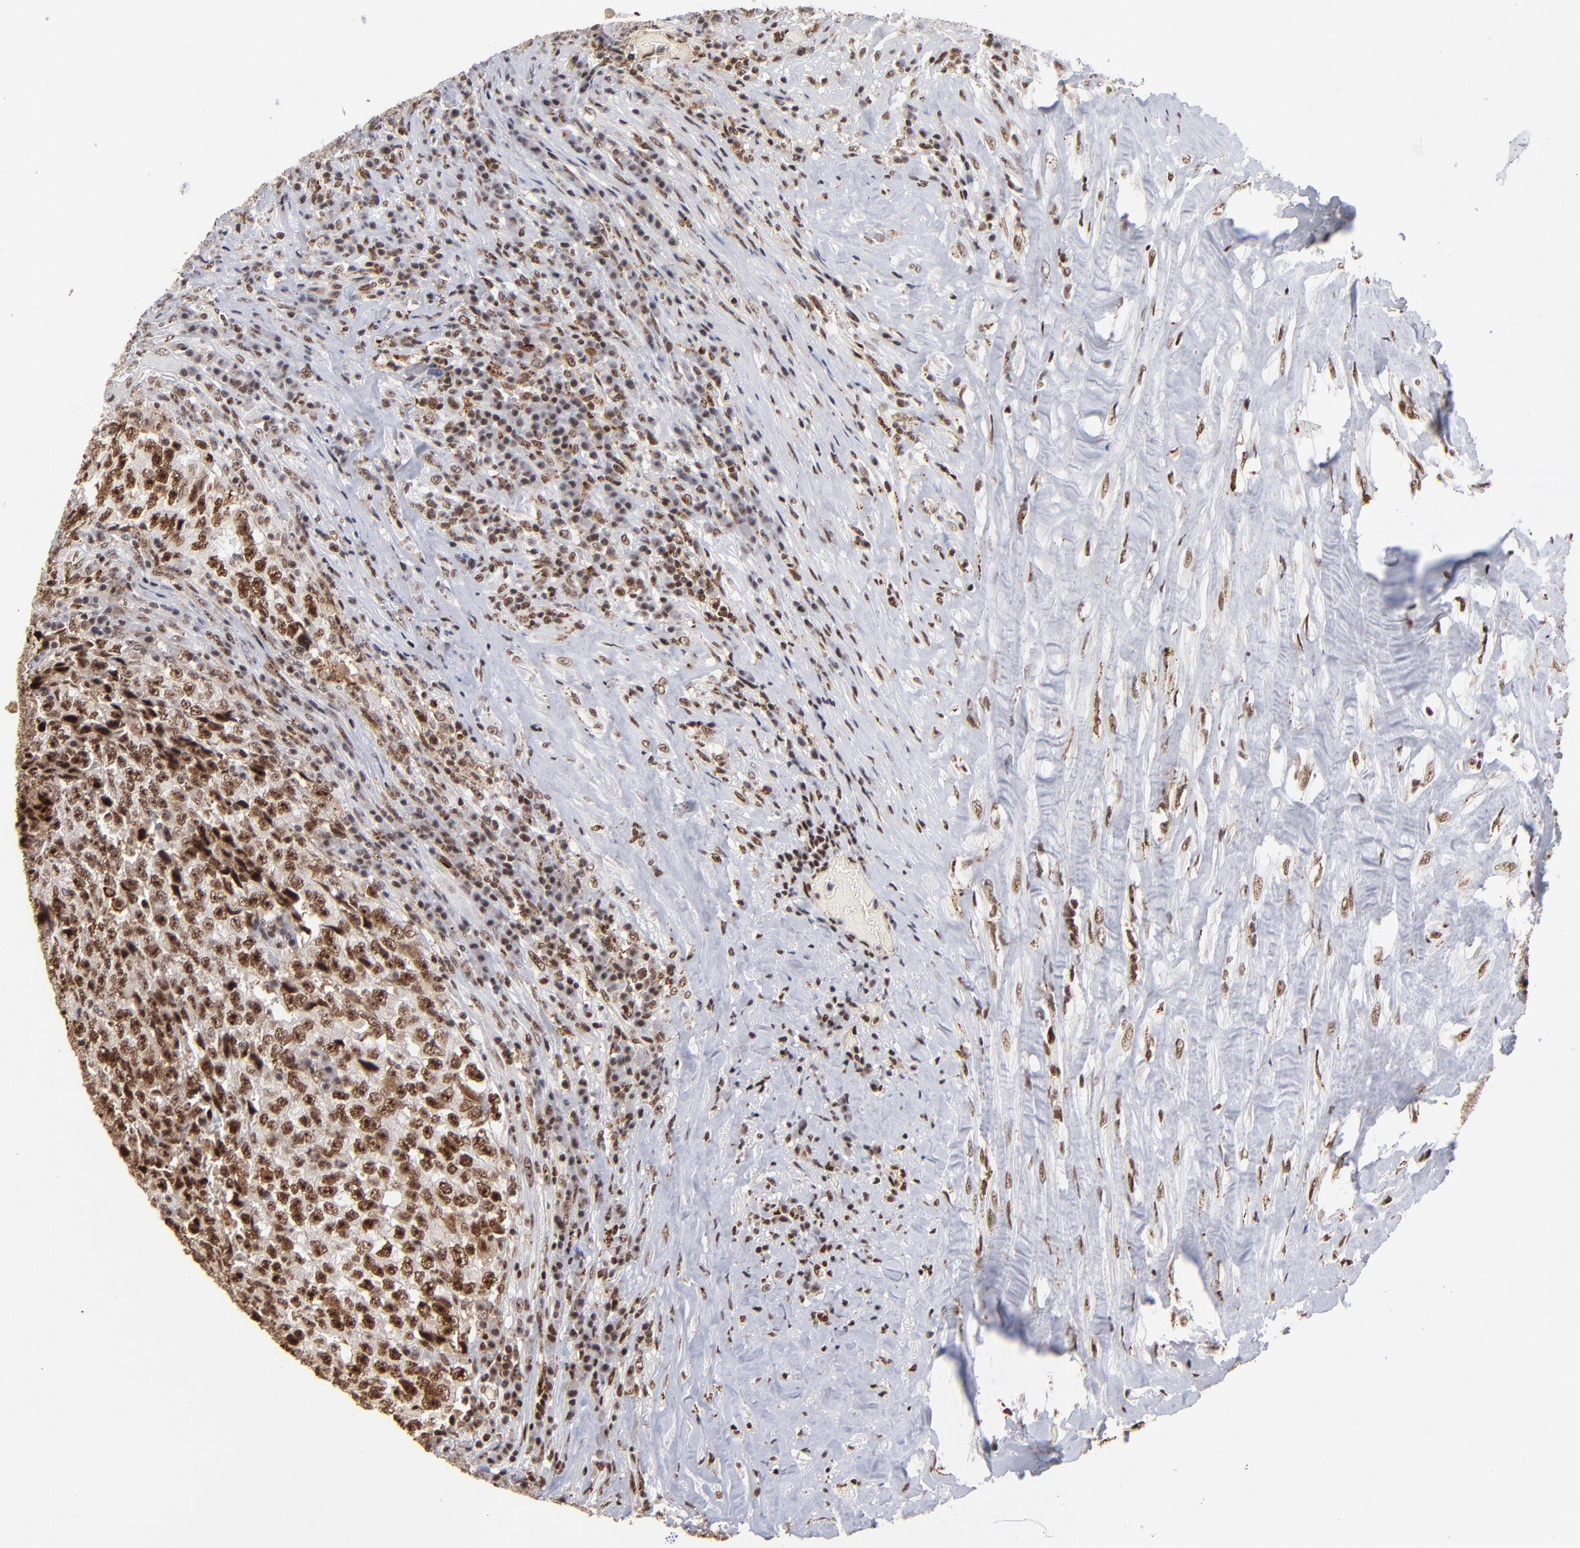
{"staining": {"intensity": "moderate", "quantity": ">75%", "location": "cytoplasmic/membranous,nuclear"}, "tissue": "testis cancer", "cell_type": "Tumor cells", "image_type": "cancer", "snomed": [{"axis": "morphology", "description": "Necrosis, NOS"}, {"axis": "morphology", "description": "Carcinoma, Embryonal, NOS"}, {"axis": "topography", "description": "Testis"}], "caption": "Testis cancer was stained to show a protein in brown. There is medium levels of moderate cytoplasmic/membranous and nuclear positivity in approximately >75% of tumor cells. (IHC, brightfield microscopy, high magnification).", "gene": "ZNF146", "patient": {"sex": "male", "age": 19}}